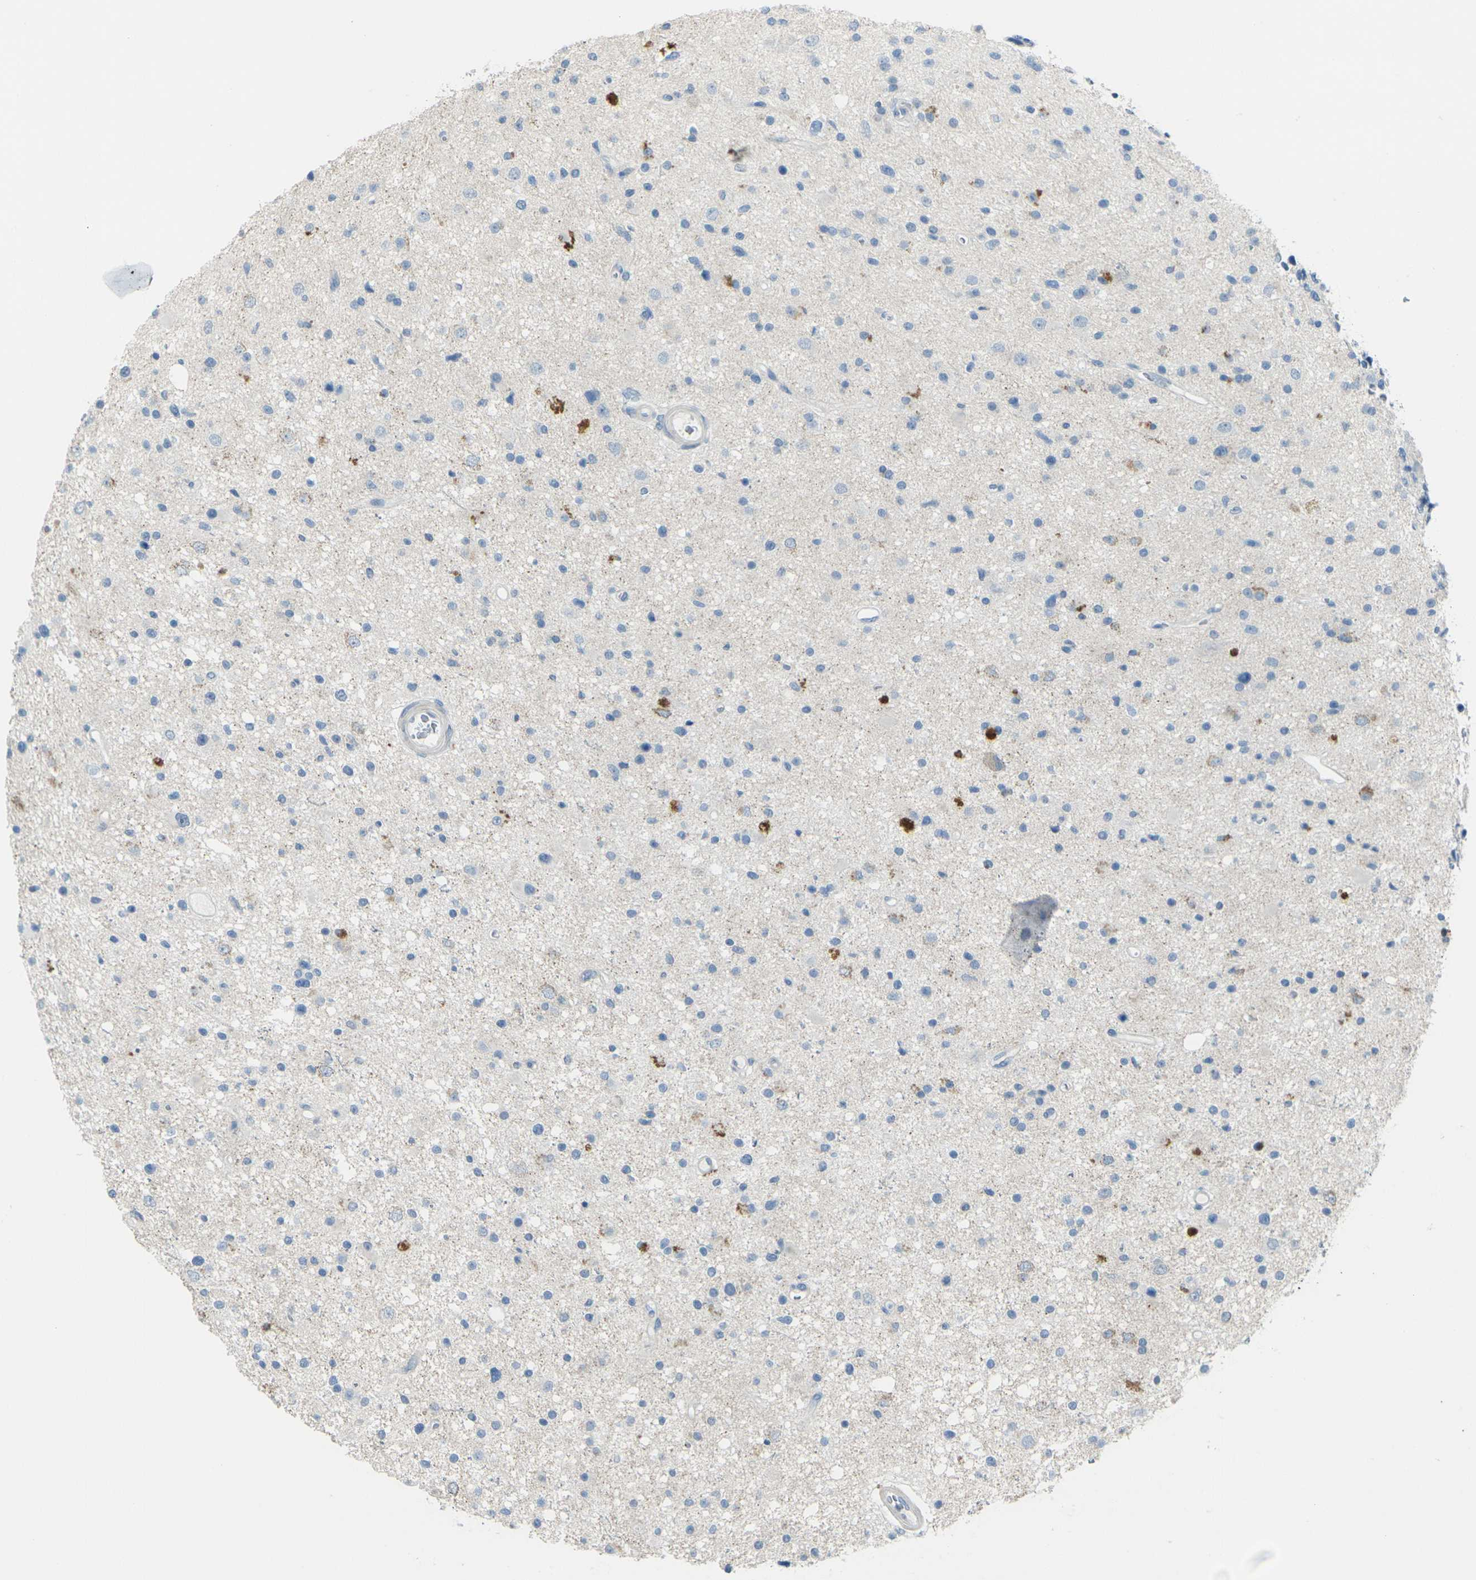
{"staining": {"intensity": "weak", "quantity": "<25%", "location": "cytoplasmic/membranous"}, "tissue": "glioma", "cell_type": "Tumor cells", "image_type": "cancer", "snomed": [{"axis": "morphology", "description": "Glioma, malignant, High grade"}, {"axis": "topography", "description": "Brain"}], "caption": "DAB (3,3'-diaminobenzidine) immunohistochemical staining of human malignant glioma (high-grade) displays no significant positivity in tumor cells.", "gene": "ANKRD46", "patient": {"sex": "male", "age": 33}}